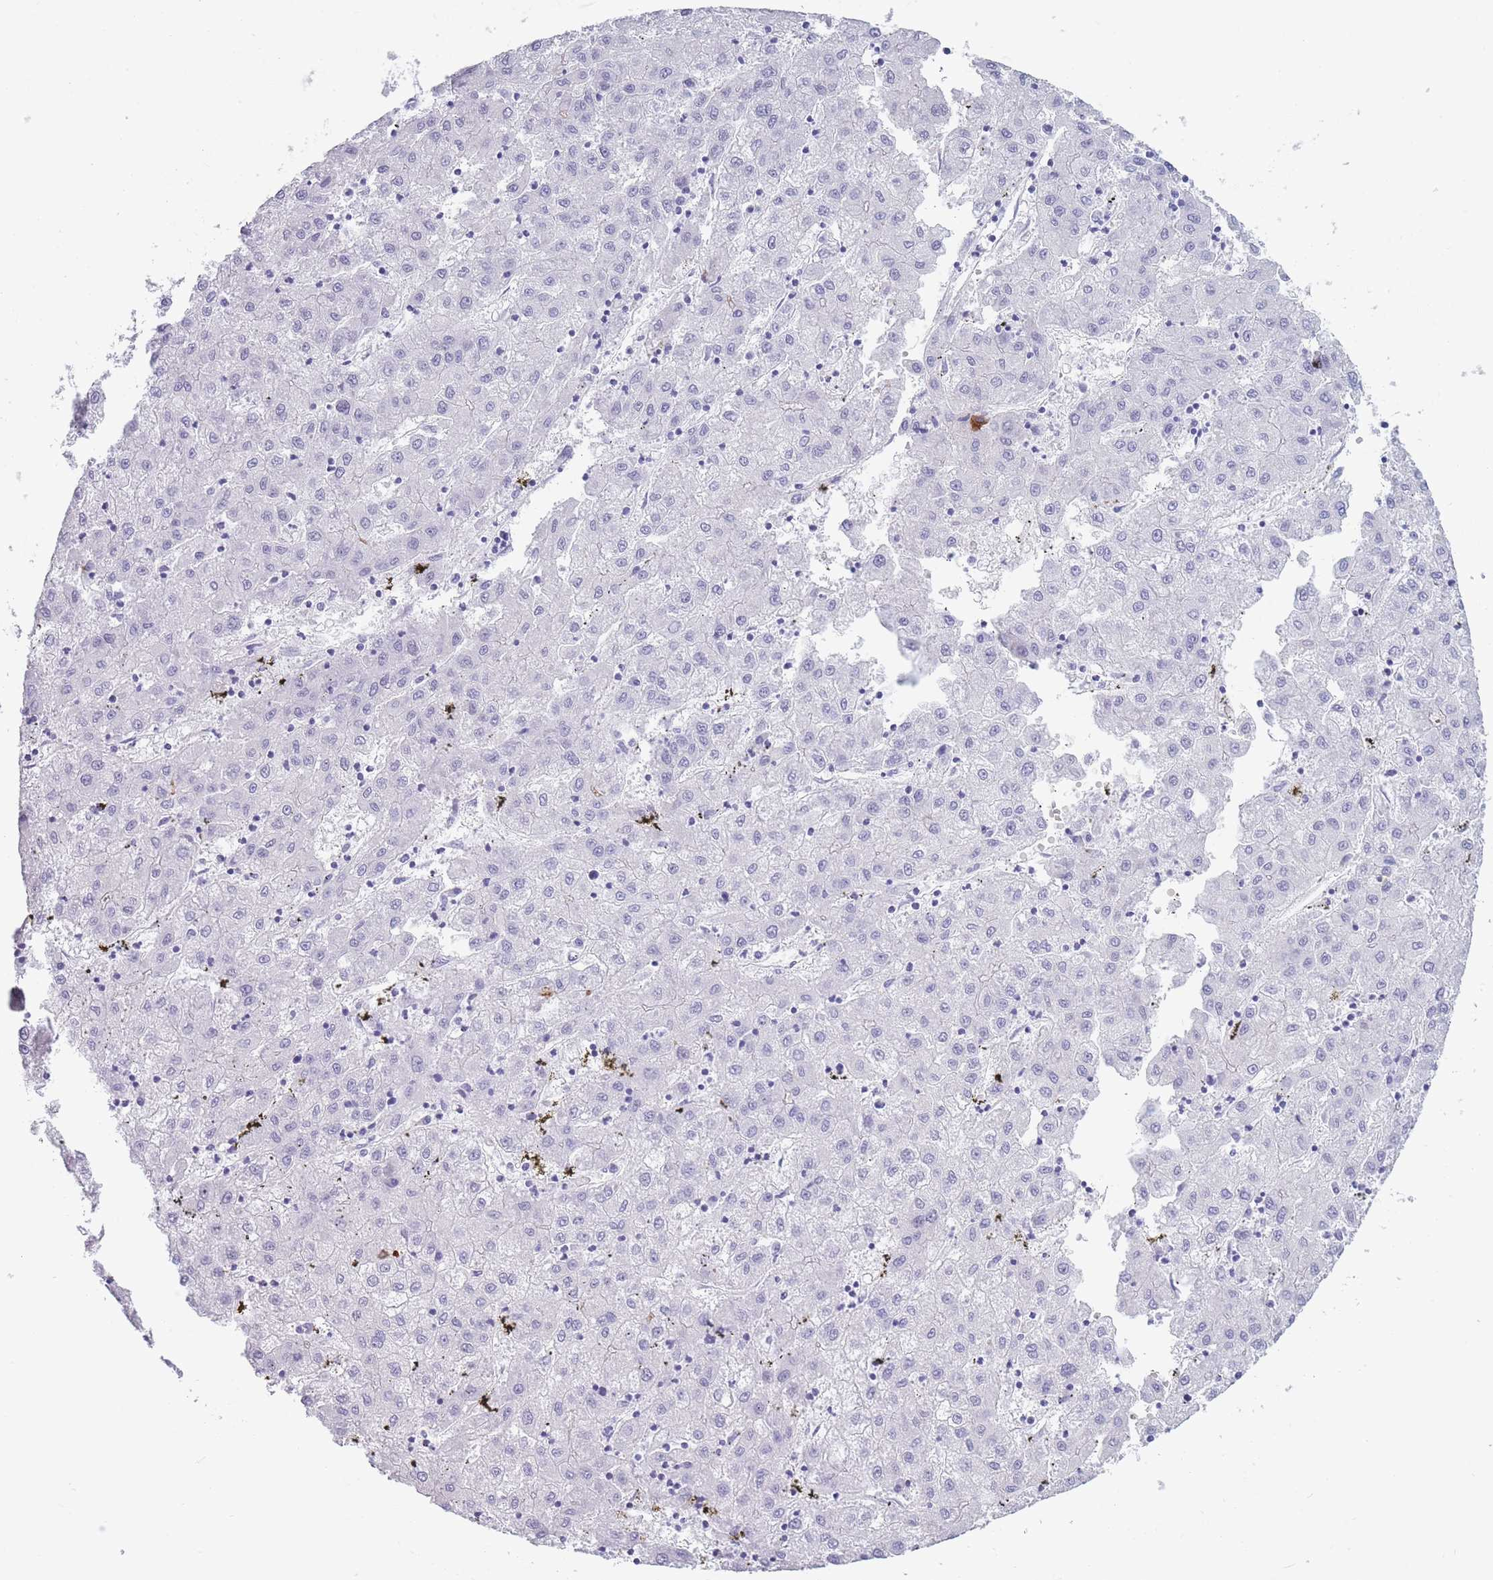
{"staining": {"intensity": "negative", "quantity": "none", "location": "none"}, "tissue": "liver cancer", "cell_type": "Tumor cells", "image_type": "cancer", "snomed": [{"axis": "morphology", "description": "Carcinoma, Hepatocellular, NOS"}, {"axis": "topography", "description": "Liver"}], "caption": "An immunohistochemistry (IHC) photomicrograph of hepatocellular carcinoma (liver) is shown. There is no staining in tumor cells of hepatocellular carcinoma (liver). (DAB (3,3'-diaminobenzidine) immunohistochemistry with hematoxylin counter stain).", "gene": "TNFSF11", "patient": {"sex": "male", "age": 72}}